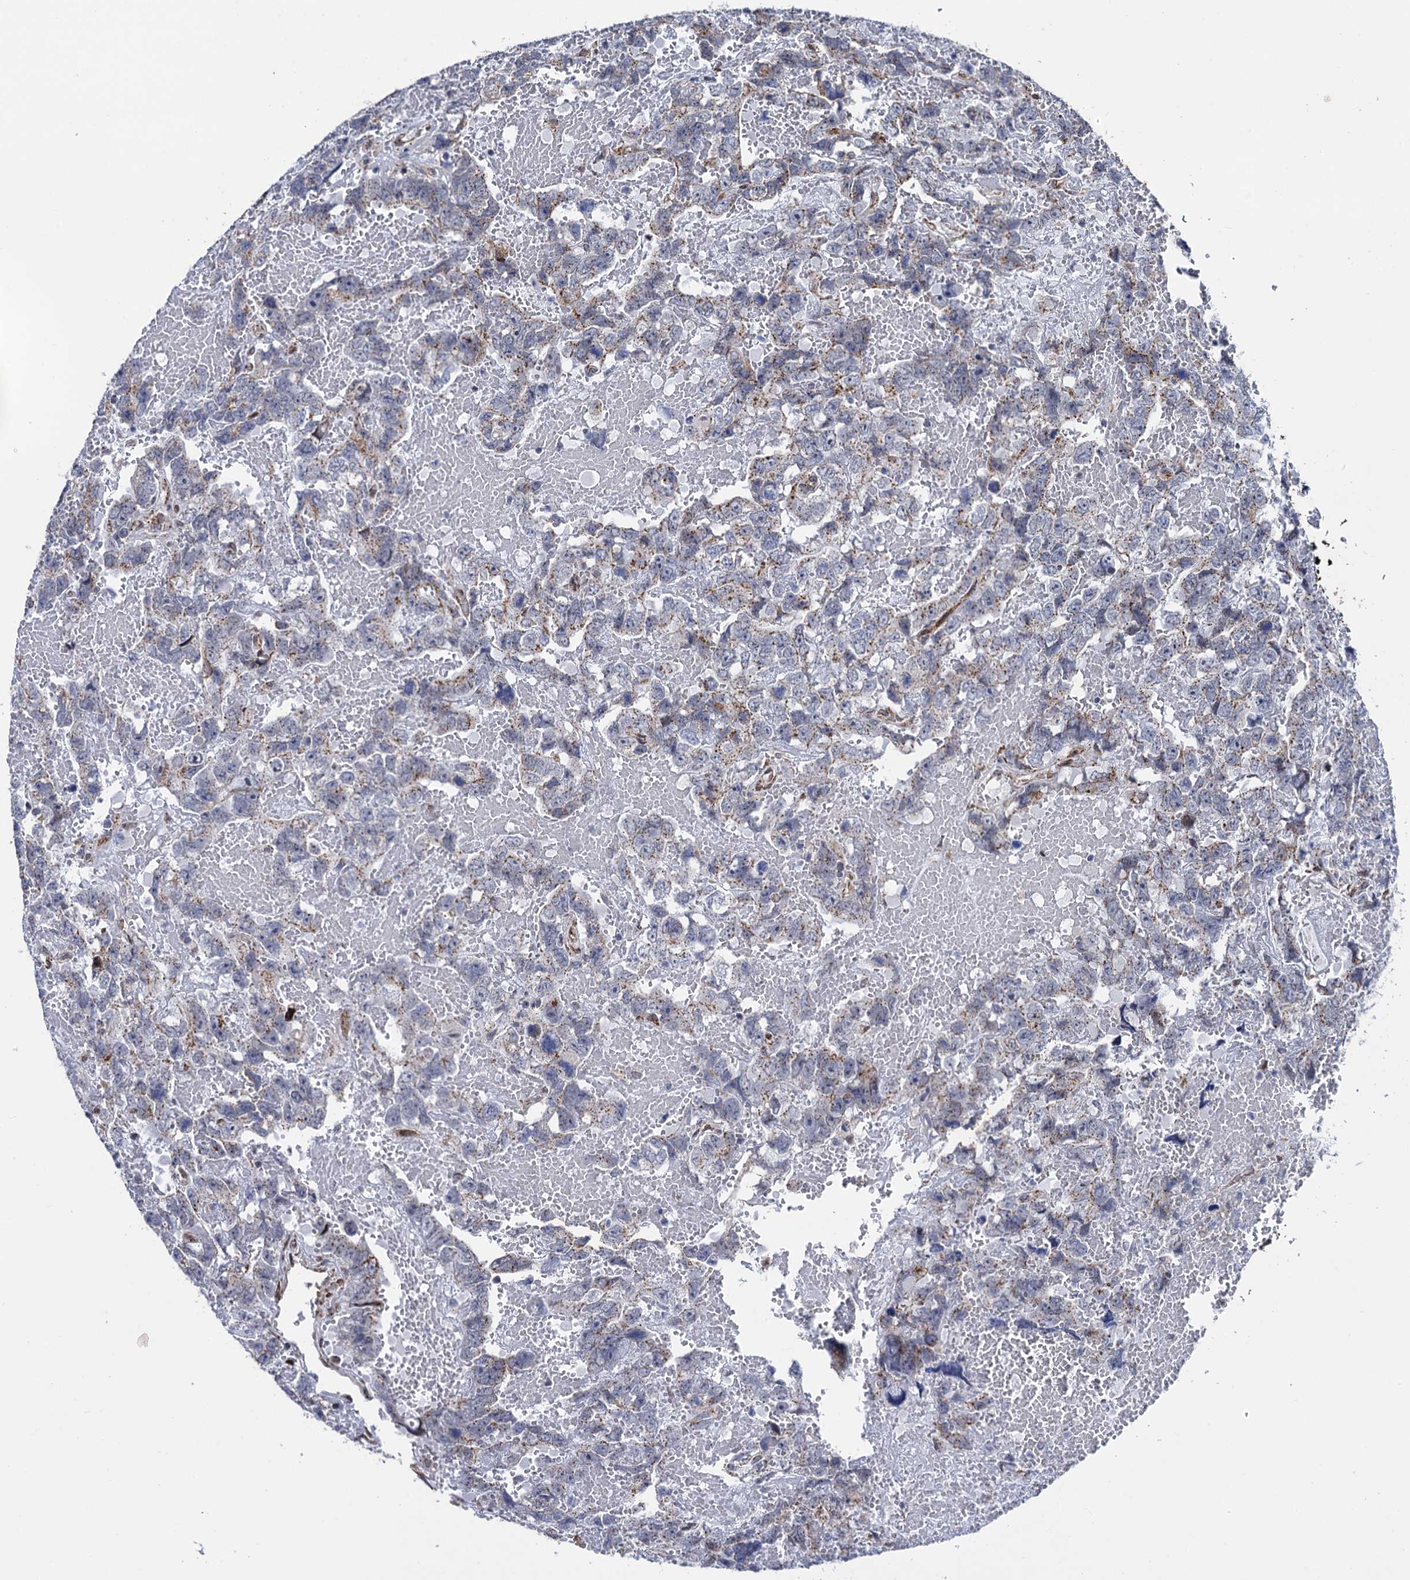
{"staining": {"intensity": "moderate", "quantity": "25%-75%", "location": "cytoplasmic/membranous"}, "tissue": "testis cancer", "cell_type": "Tumor cells", "image_type": "cancer", "snomed": [{"axis": "morphology", "description": "Carcinoma, Embryonal, NOS"}, {"axis": "topography", "description": "Testis"}], "caption": "Immunohistochemical staining of human testis cancer (embryonal carcinoma) exhibits medium levels of moderate cytoplasmic/membranous protein staining in about 25%-75% of tumor cells. (DAB IHC with brightfield microscopy, high magnification).", "gene": "THAP2", "patient": {"sex": "male", "age": 45}}